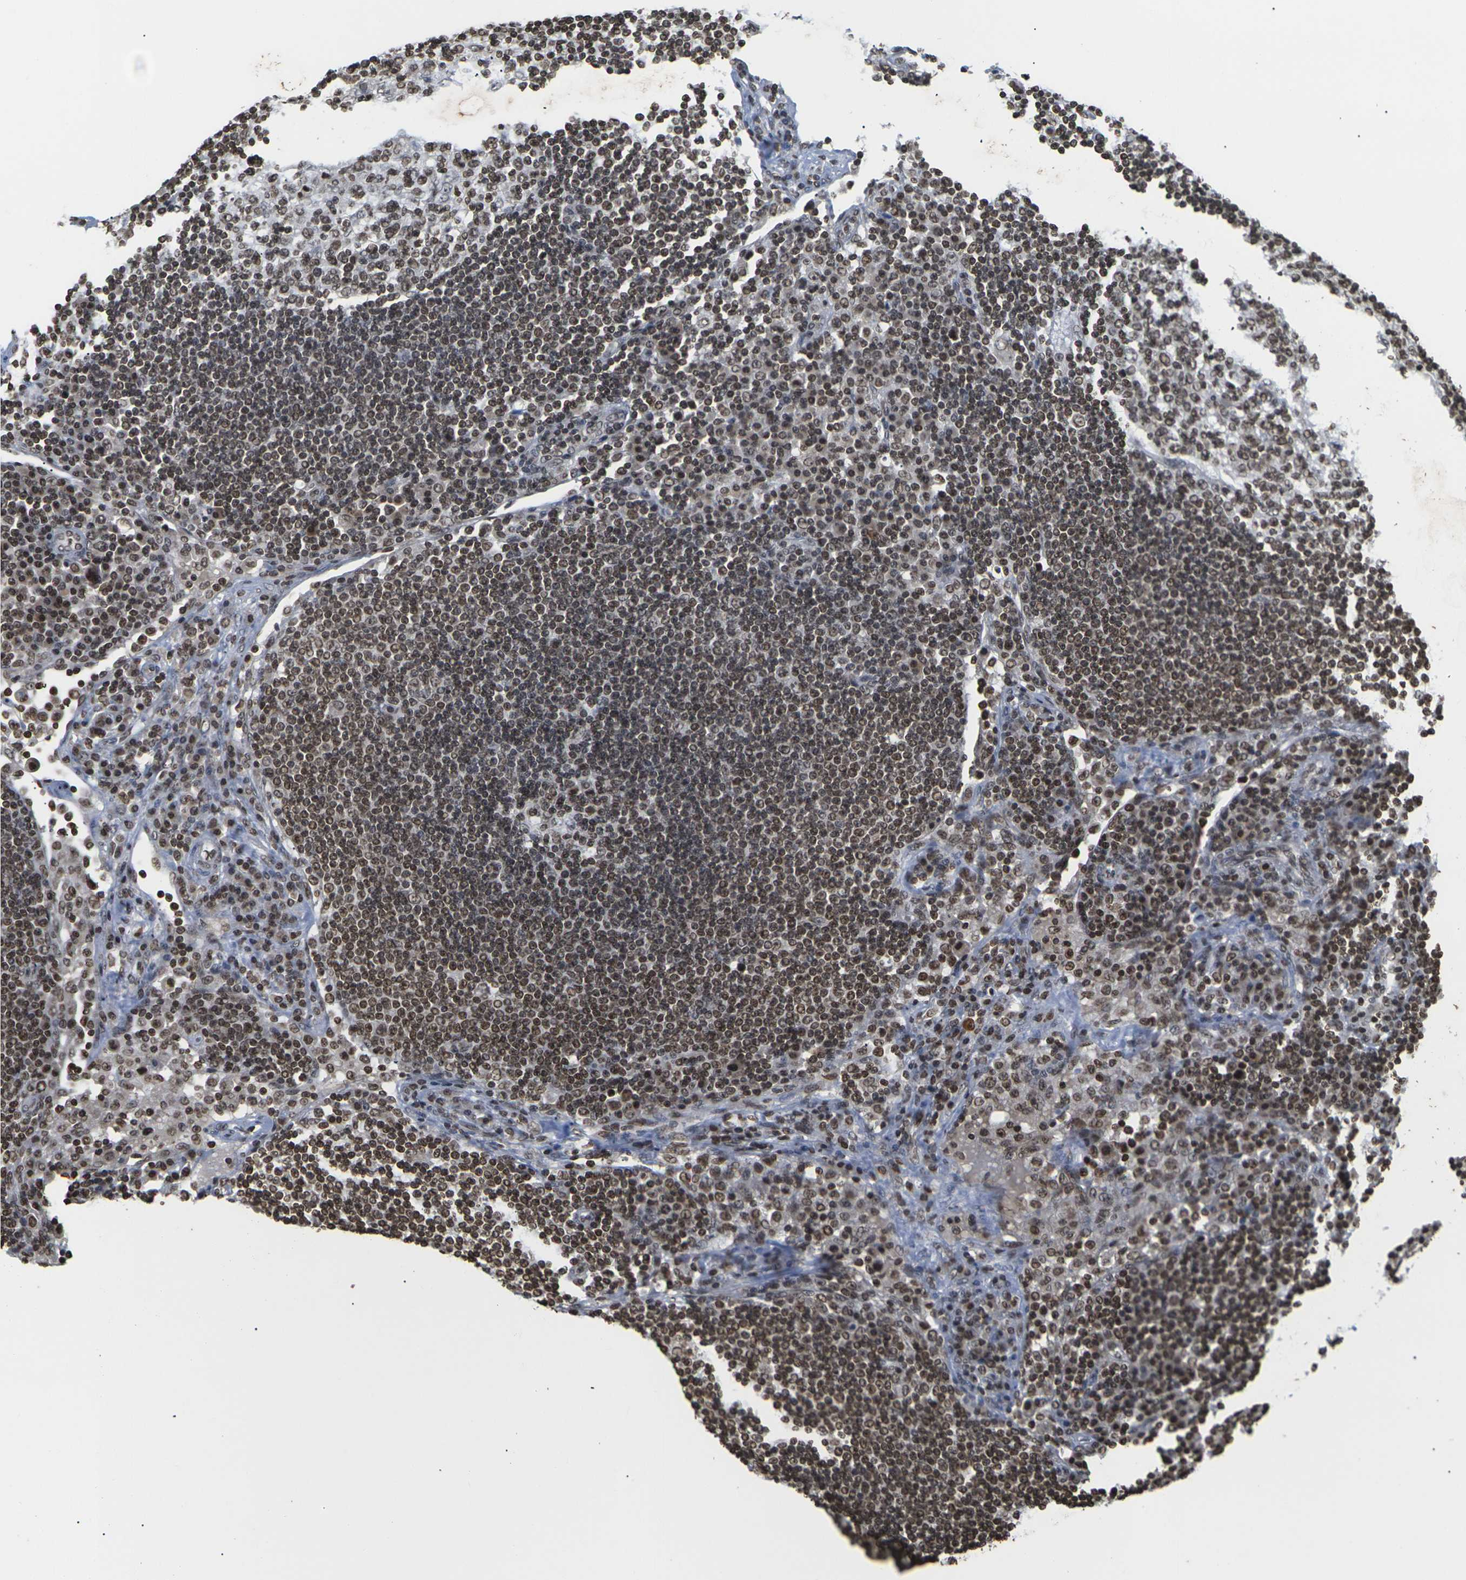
{"staining": {"intensity": "moderate", "quantity": ">75%", "location": "nuclear"}, "tissue": "lymph node", "cell_type": "Germinal center cells", "image_type": "normal", "snomed": [{"axis": "morphology", "description": "Normal tissue, NOS"}, {"axis": "topography", "description": "Lymph node"}], "caption": "A micrograph of lymph node stained for a protein shows moderate nuclear brown staining in germinal center cells. (Brightfield microscopy of DAB IHC at high magnification).", "gene": "ETV5", "patient": {"sex": "female", "age": 53}}